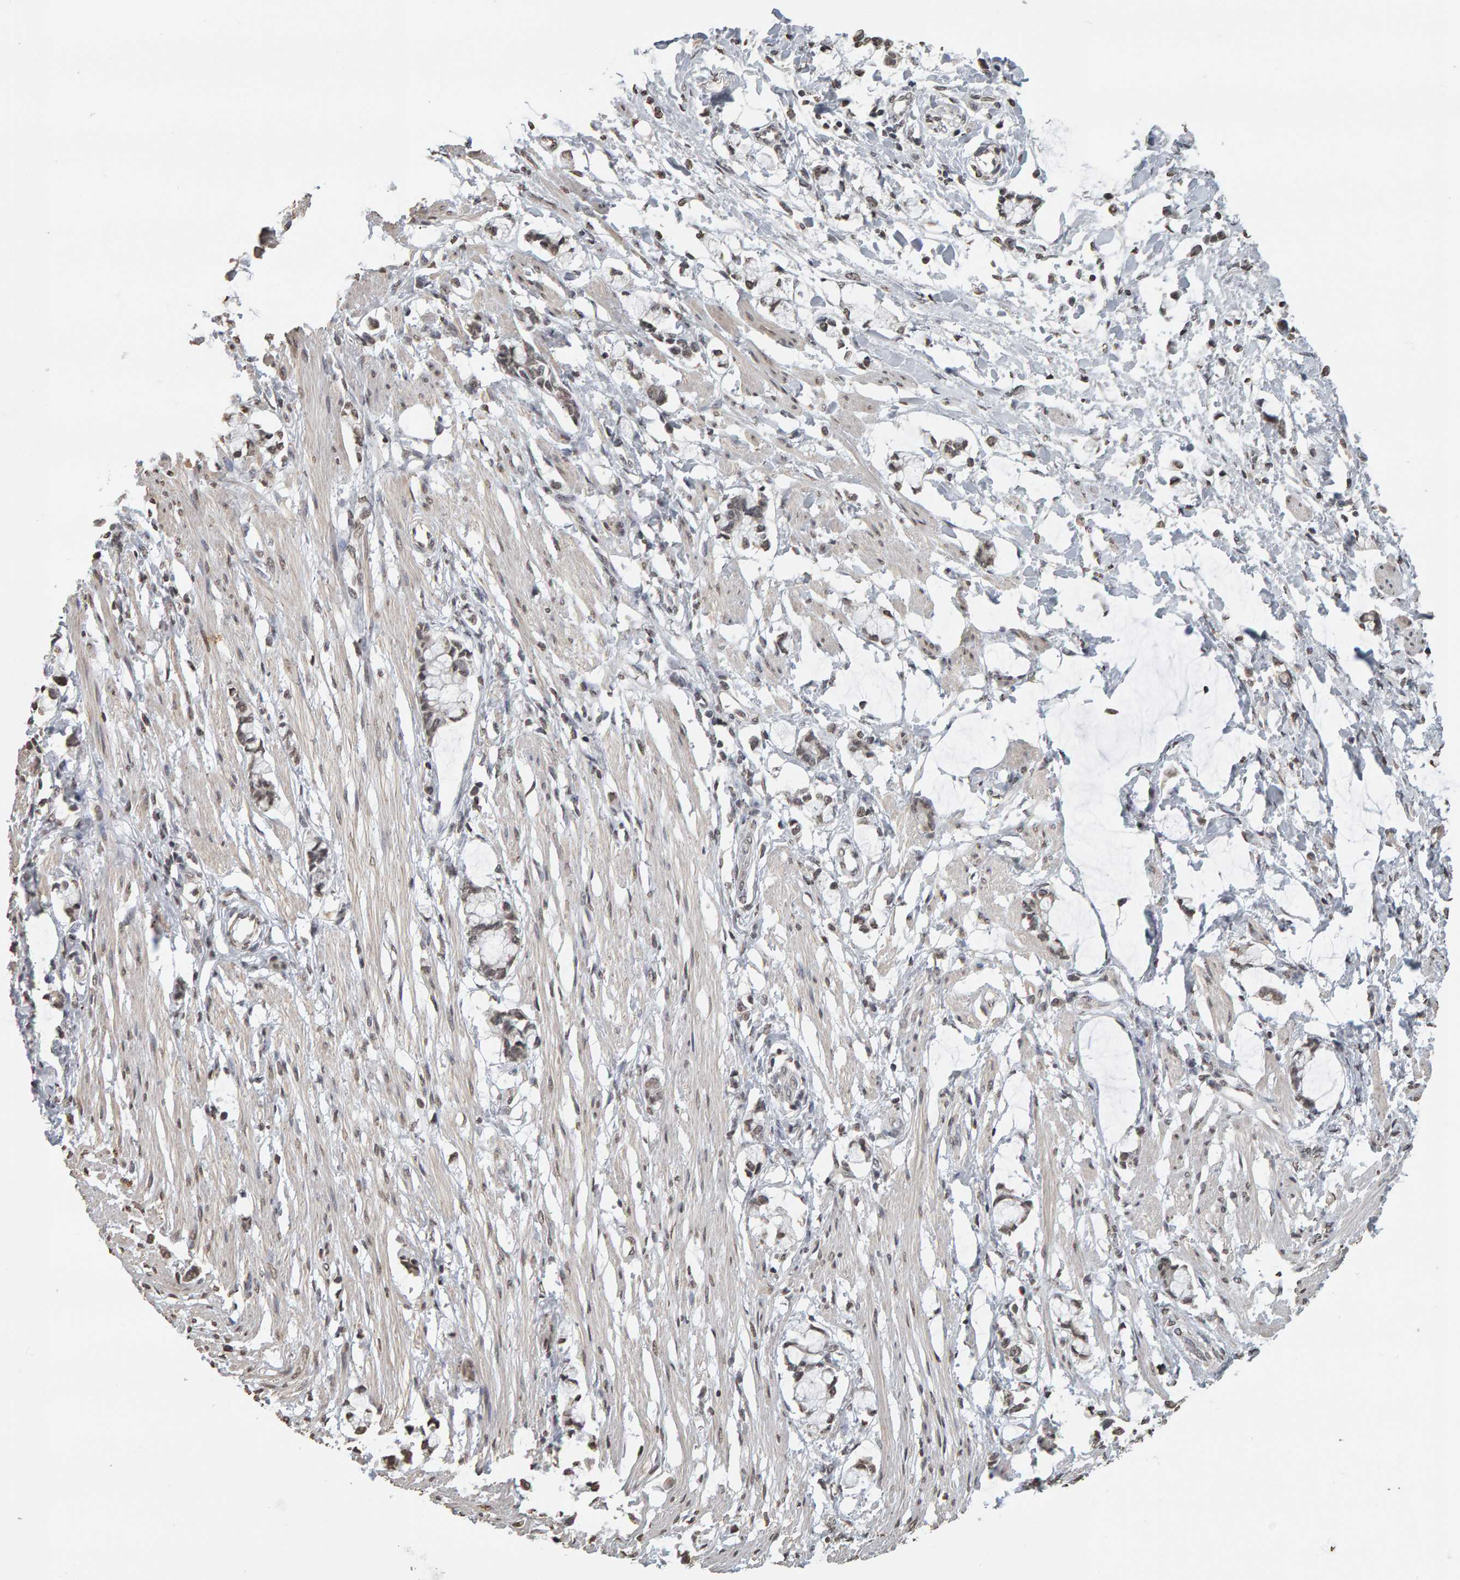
{"staining": {"intensity": "weak", "quantity": "25%-75%", "location": "nuclear"}, "tissue": "smooth muscle", "cell_type": "Smooth muscle cells", "image_type": "normal", "snomed": [{"axis": "morphology", "description": "Normal tissue, NOS"}, {"axis": "morphology", "description": "Adenocarcinoma, NOS"}, {"axis": "topography", "description": "Smooth muscle"}, {"axis": "topography", "description": "Colon"}], "caption": "Brown immunohistochemical staining in unremarkable smooth muscle exhibits weak nuclear positivity in approximately 25%-75% of smooth muscle cells.", "gene": "AFF4", "patient": {"sex": "male", "age": 14}}